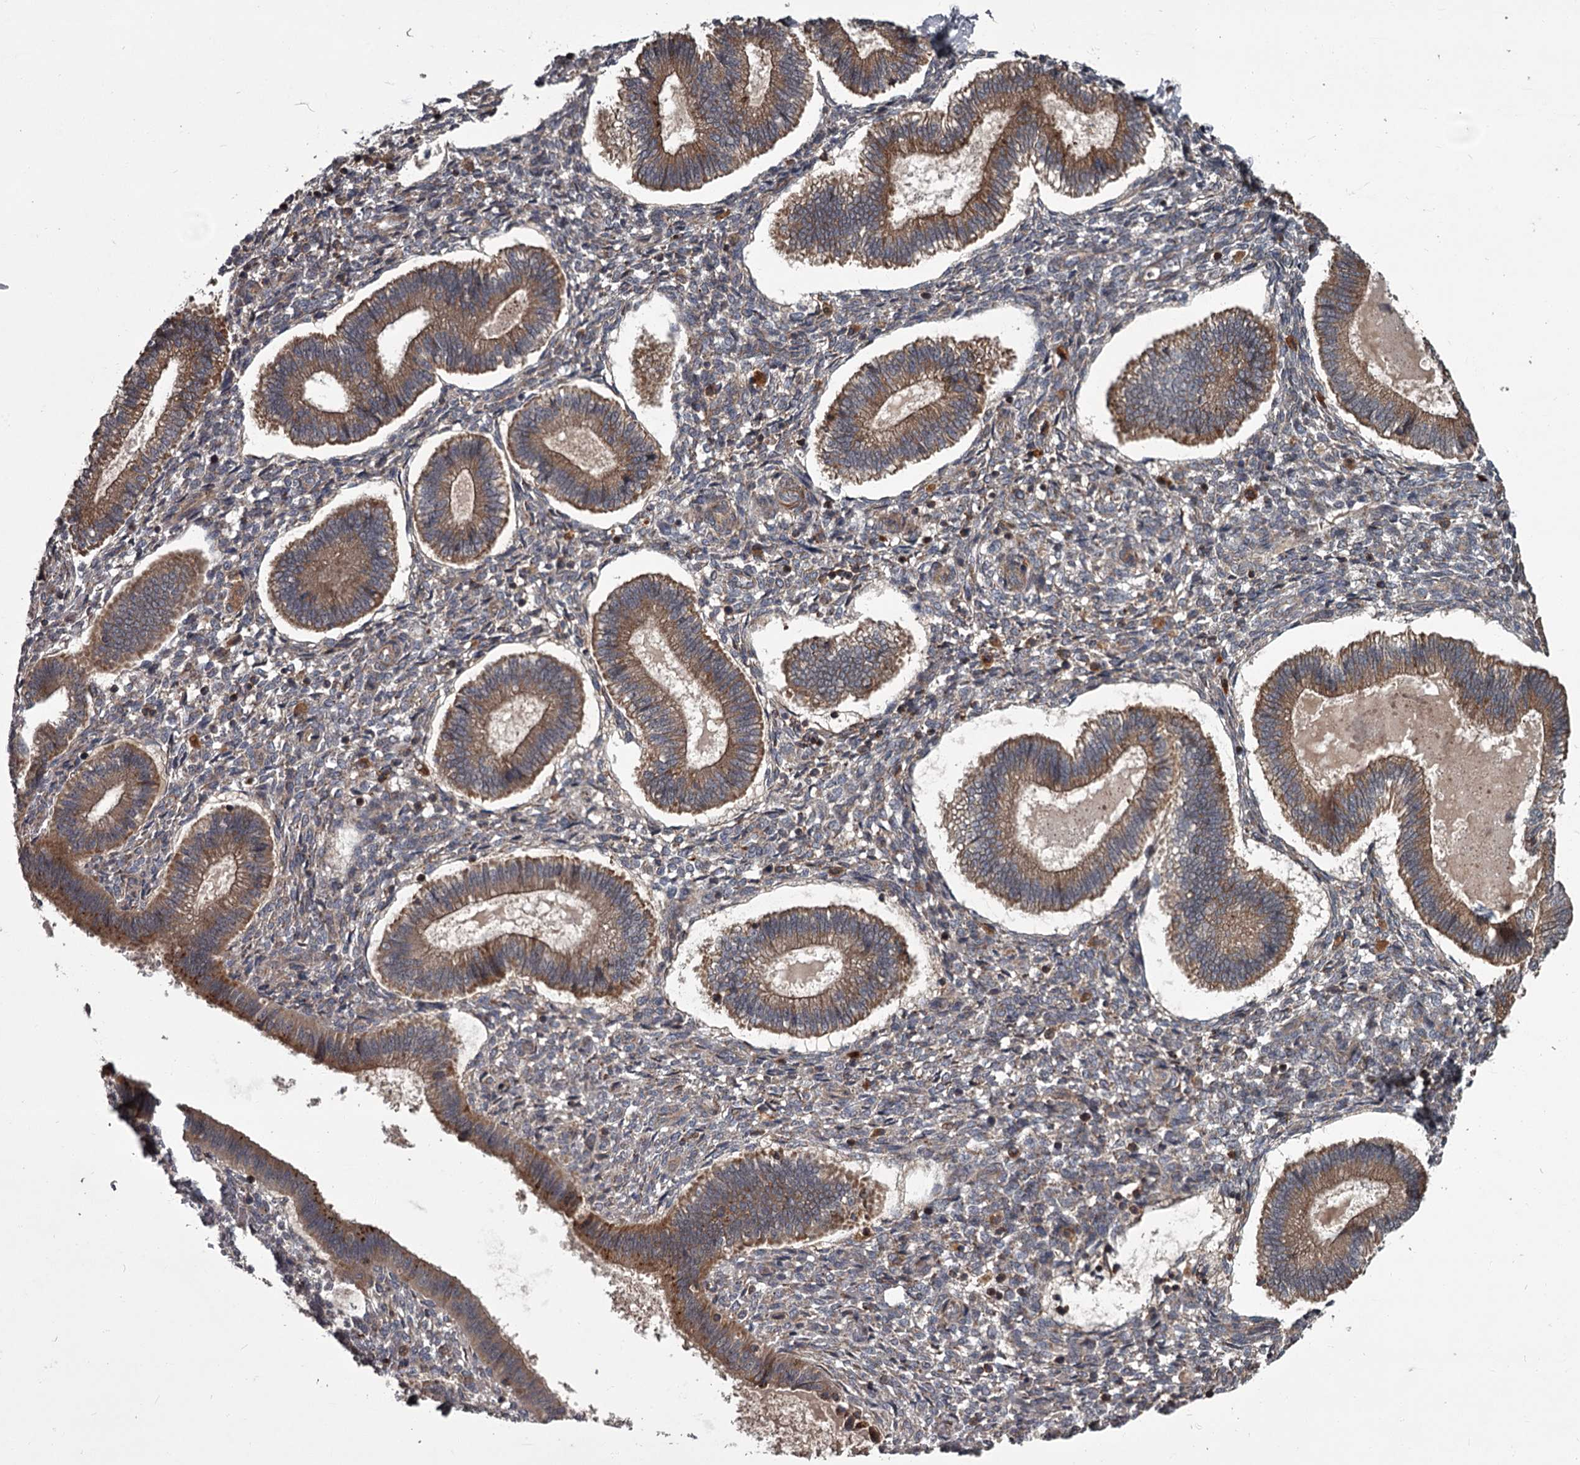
{"staining": {"intensity": "negative", "quantity": "none", "location": "none"}, "tissue": "endometrium", "cell_type": "Cells in endometrial stroma", "image_type": "normal", "snomed": [{"axis": "morphology", "description": "Normal tissue, NOS"}, {"axis": "topography", "description": "Endometrium"}], "caption": "Immunohistochemistry of unremarkable human endometrium displays no expression in cells in endometrial stroma.", "gene": "UNC93B1", "patient": {"sex": "female", "age": 25}}